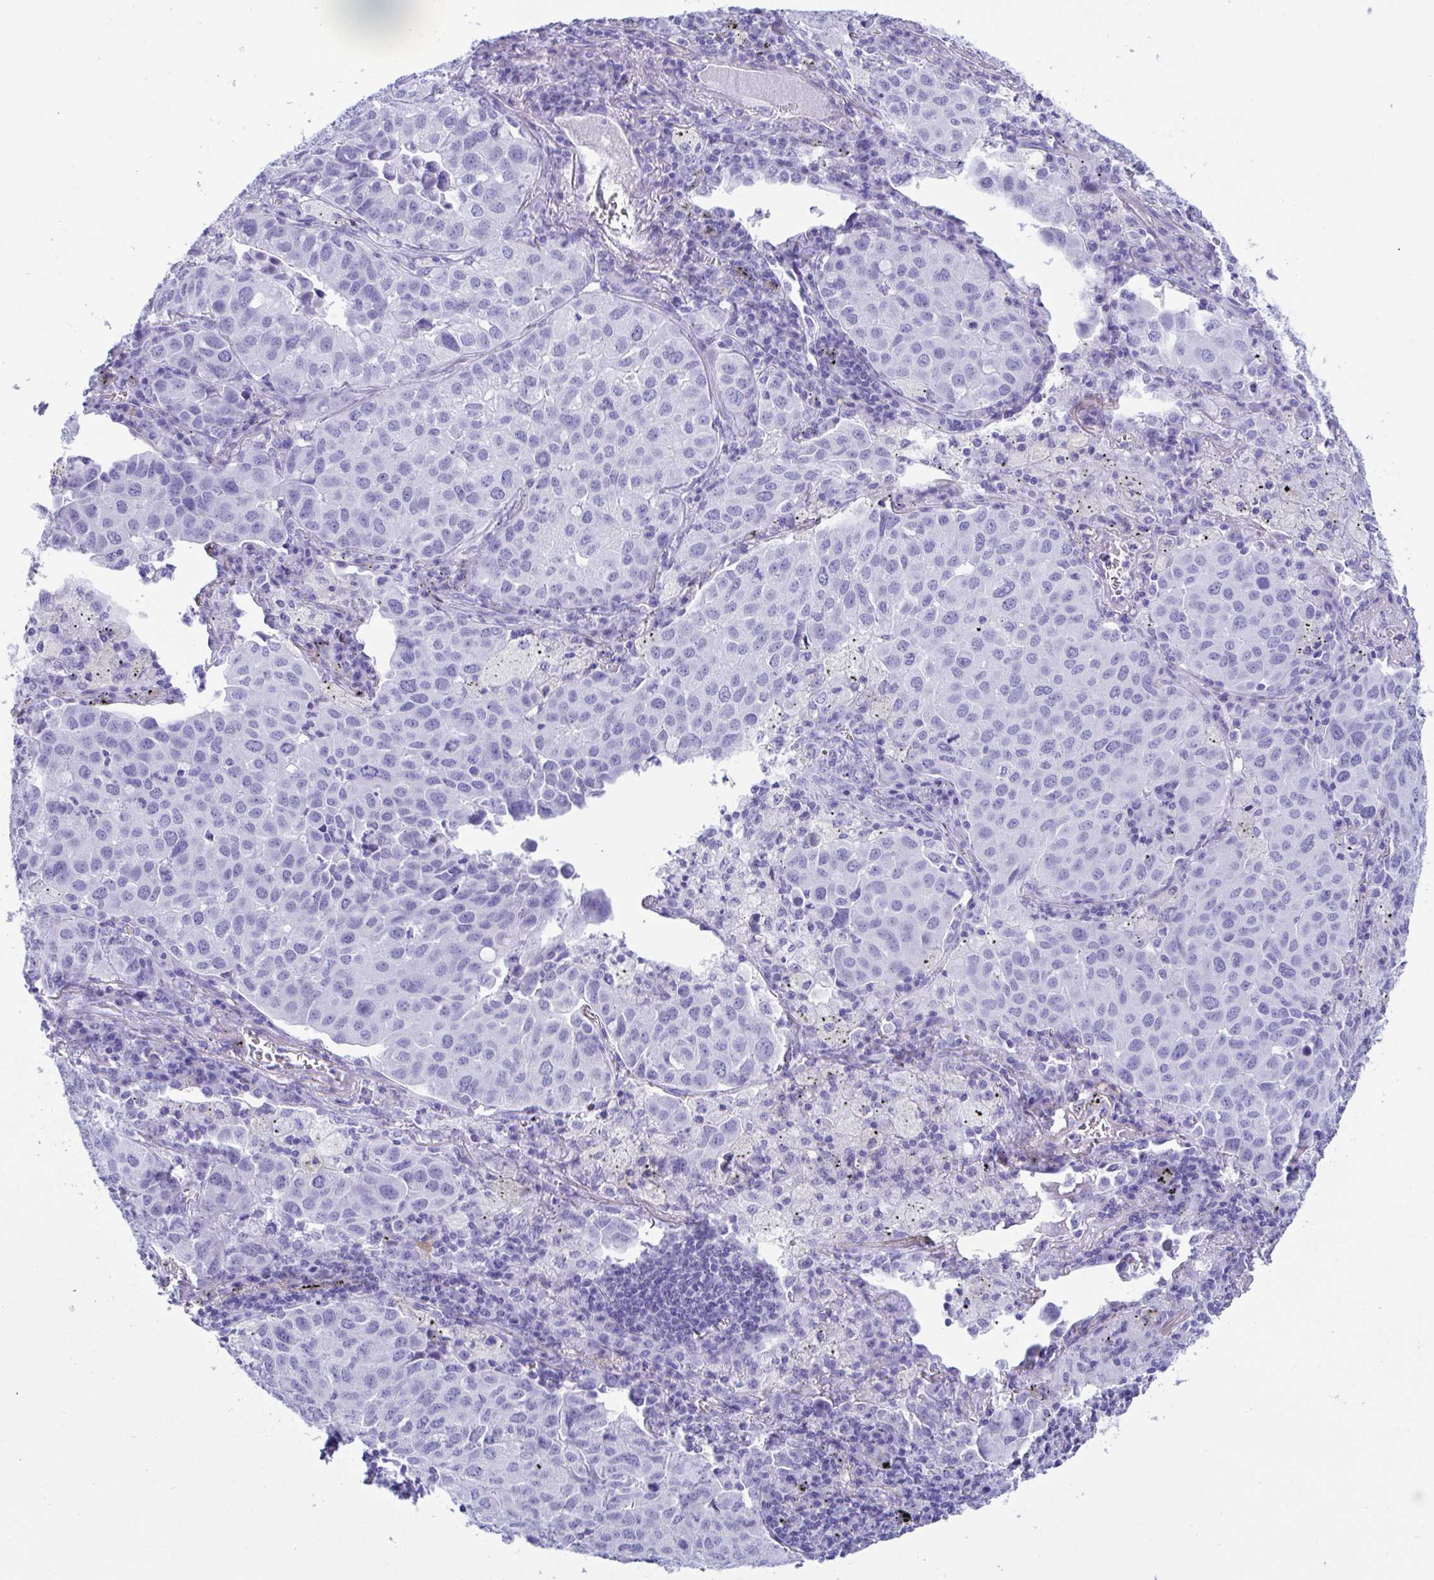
{"staining": {"intensity": "negative", "quantity": "none", "location": "none"}, "tissue": "lung cancer", "cell_type": "Tumor cells", "image_type": "cancer", "snomed": [{"axis": "morphology", "description": "Adenocarcinoma, NOS"}, {"axis": "morphology", "description": "Adenocarcinoma, metastatic, NOS"}, {"axis": "topography", "description": "Lymph node"}, {"axis": "topography", "description": "Lung"}], "caption": "Tumor cells show no significant protein staining in lung cancer (adenocarcinoma).", "gene": "ZNF850", "patient": {"sex": "female", "age": 65}}